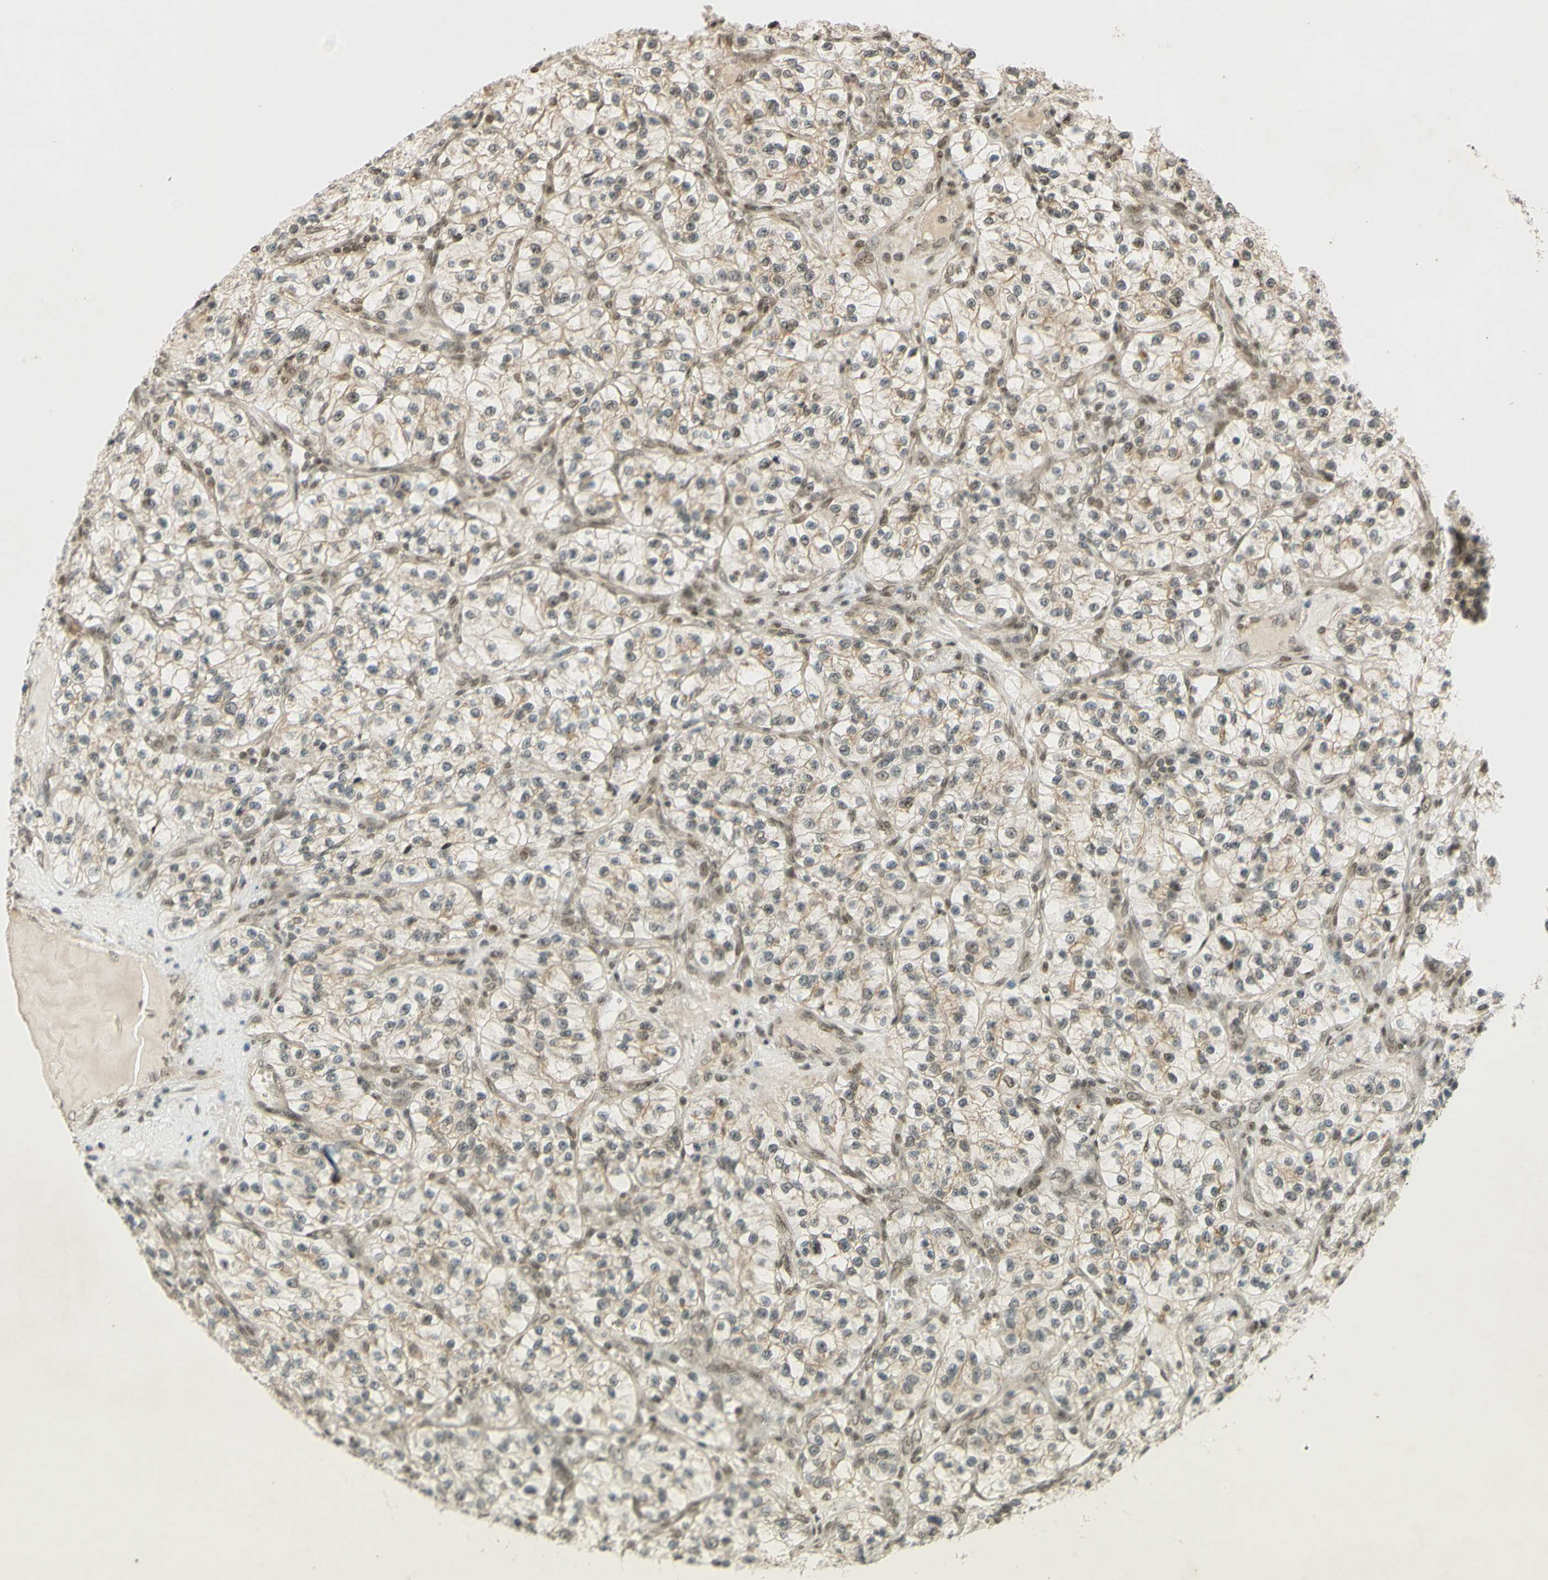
{"staining": {"intensity": "weak", "quantity": "25%-75%", "location": "nuclear"}, "tissue": "renal cancer", "cell_type": "Tumor cells", "image_type": "cancer", "snomed": [{"axis": "morphology", "description": "Adenocarcinoma, NOS"}, {"axis": "topography", "description": "Kidney"}], "caption": "This is an image of IHC staining of renal adenocarcinoma, which shows weak positivity in the nuclear of tumor cells.", "gene": "SMARCB1", "patient": {"sex": "female", "age": 57}}